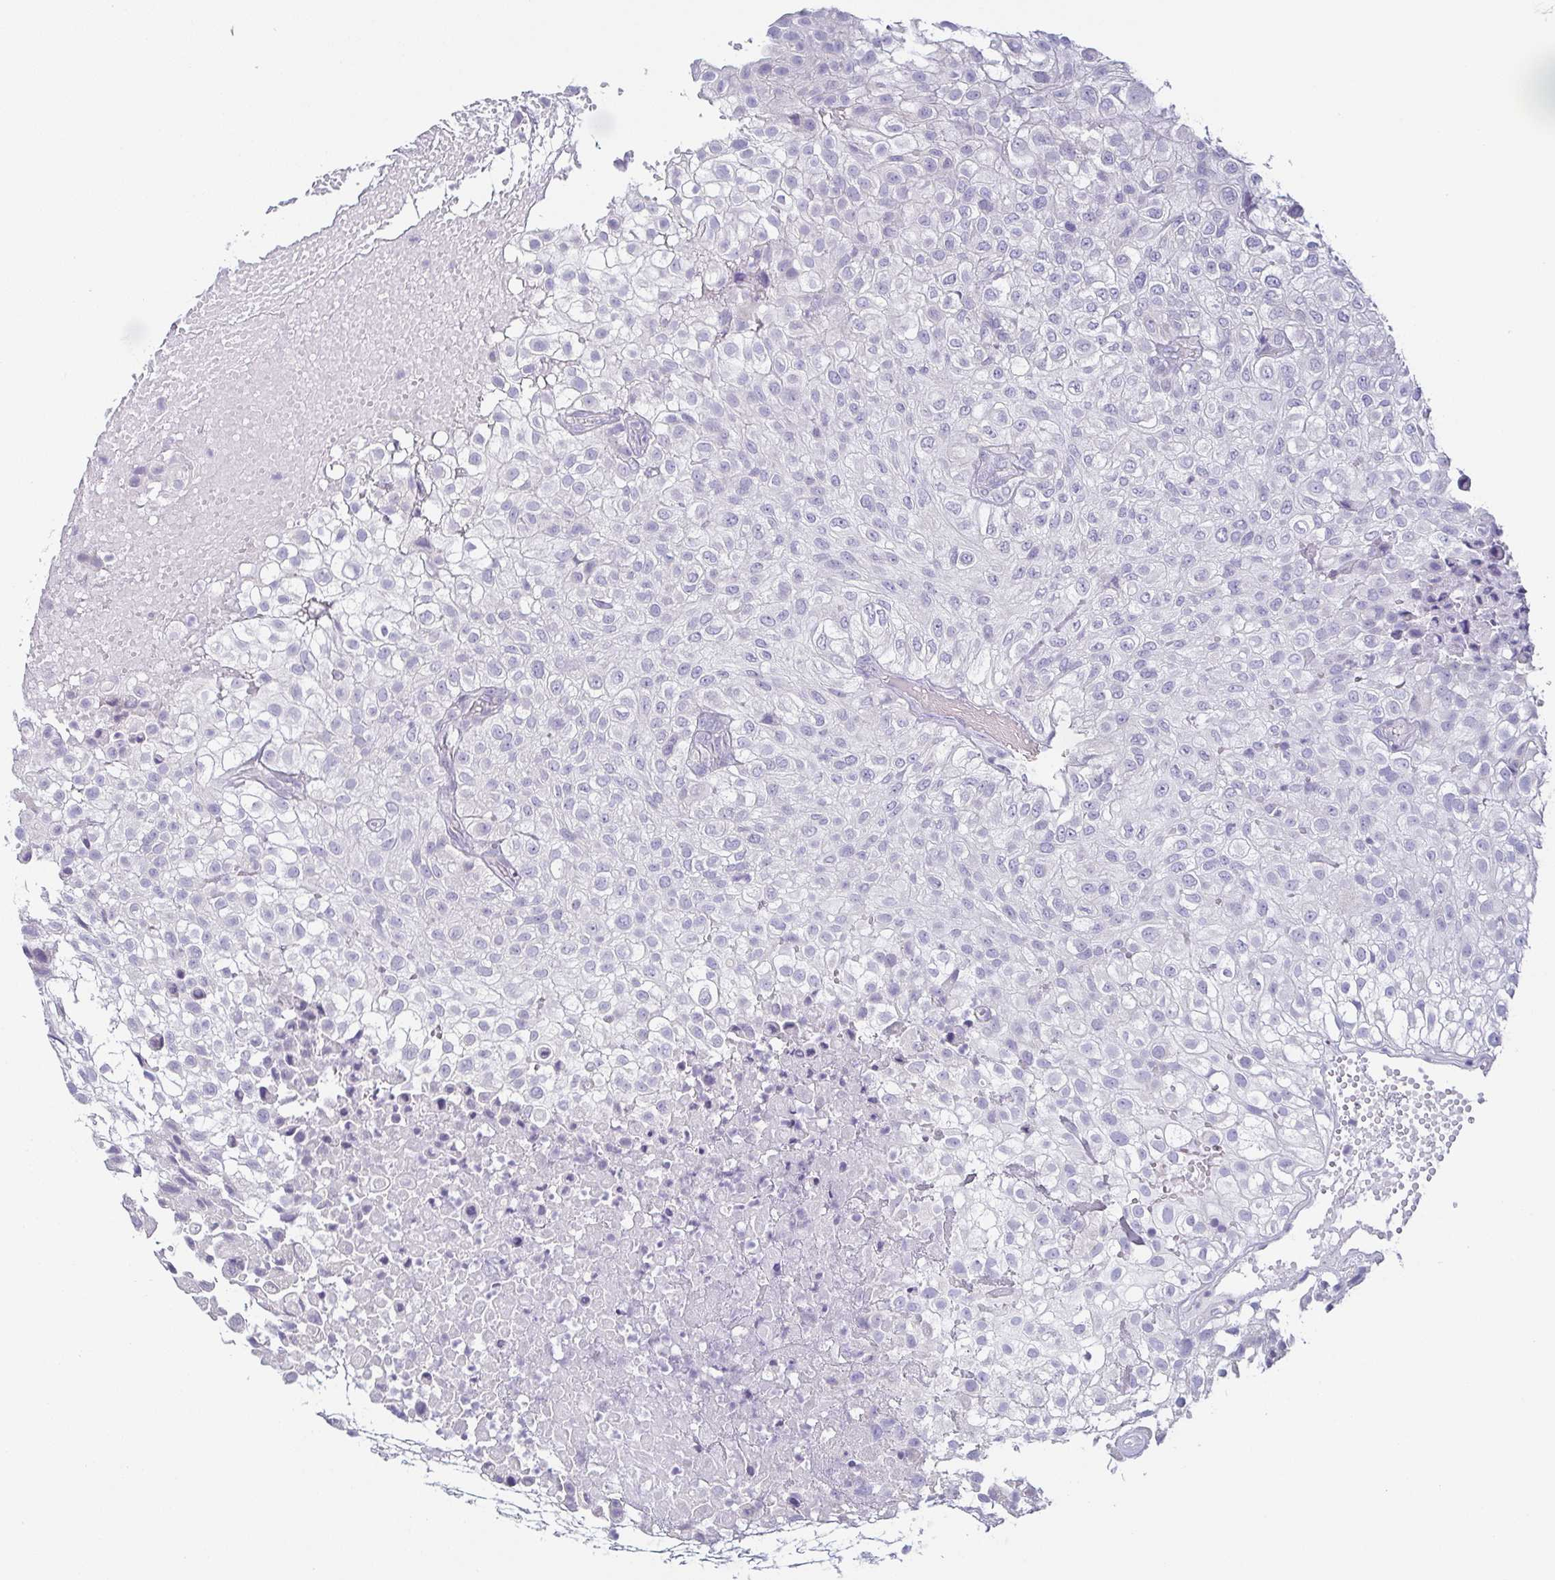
{"staining": {"intensity": "negative", "quantity": "none", "location": "none"}, "tissue": "urothelial cancer", "cell_type": "Tumor cells", "image_type": "cancer", "snomed": [{"axis": "morphology", "description": "Urothelial carcinoma, High grade"}, {"axis": "topography", "description": "Urinary bladder"}], "caption": "Tumor cells are negative for protein expression in human urothelial cancer.", "gene": "PRR27", "patient": {"sex": "male", "age": 56}}